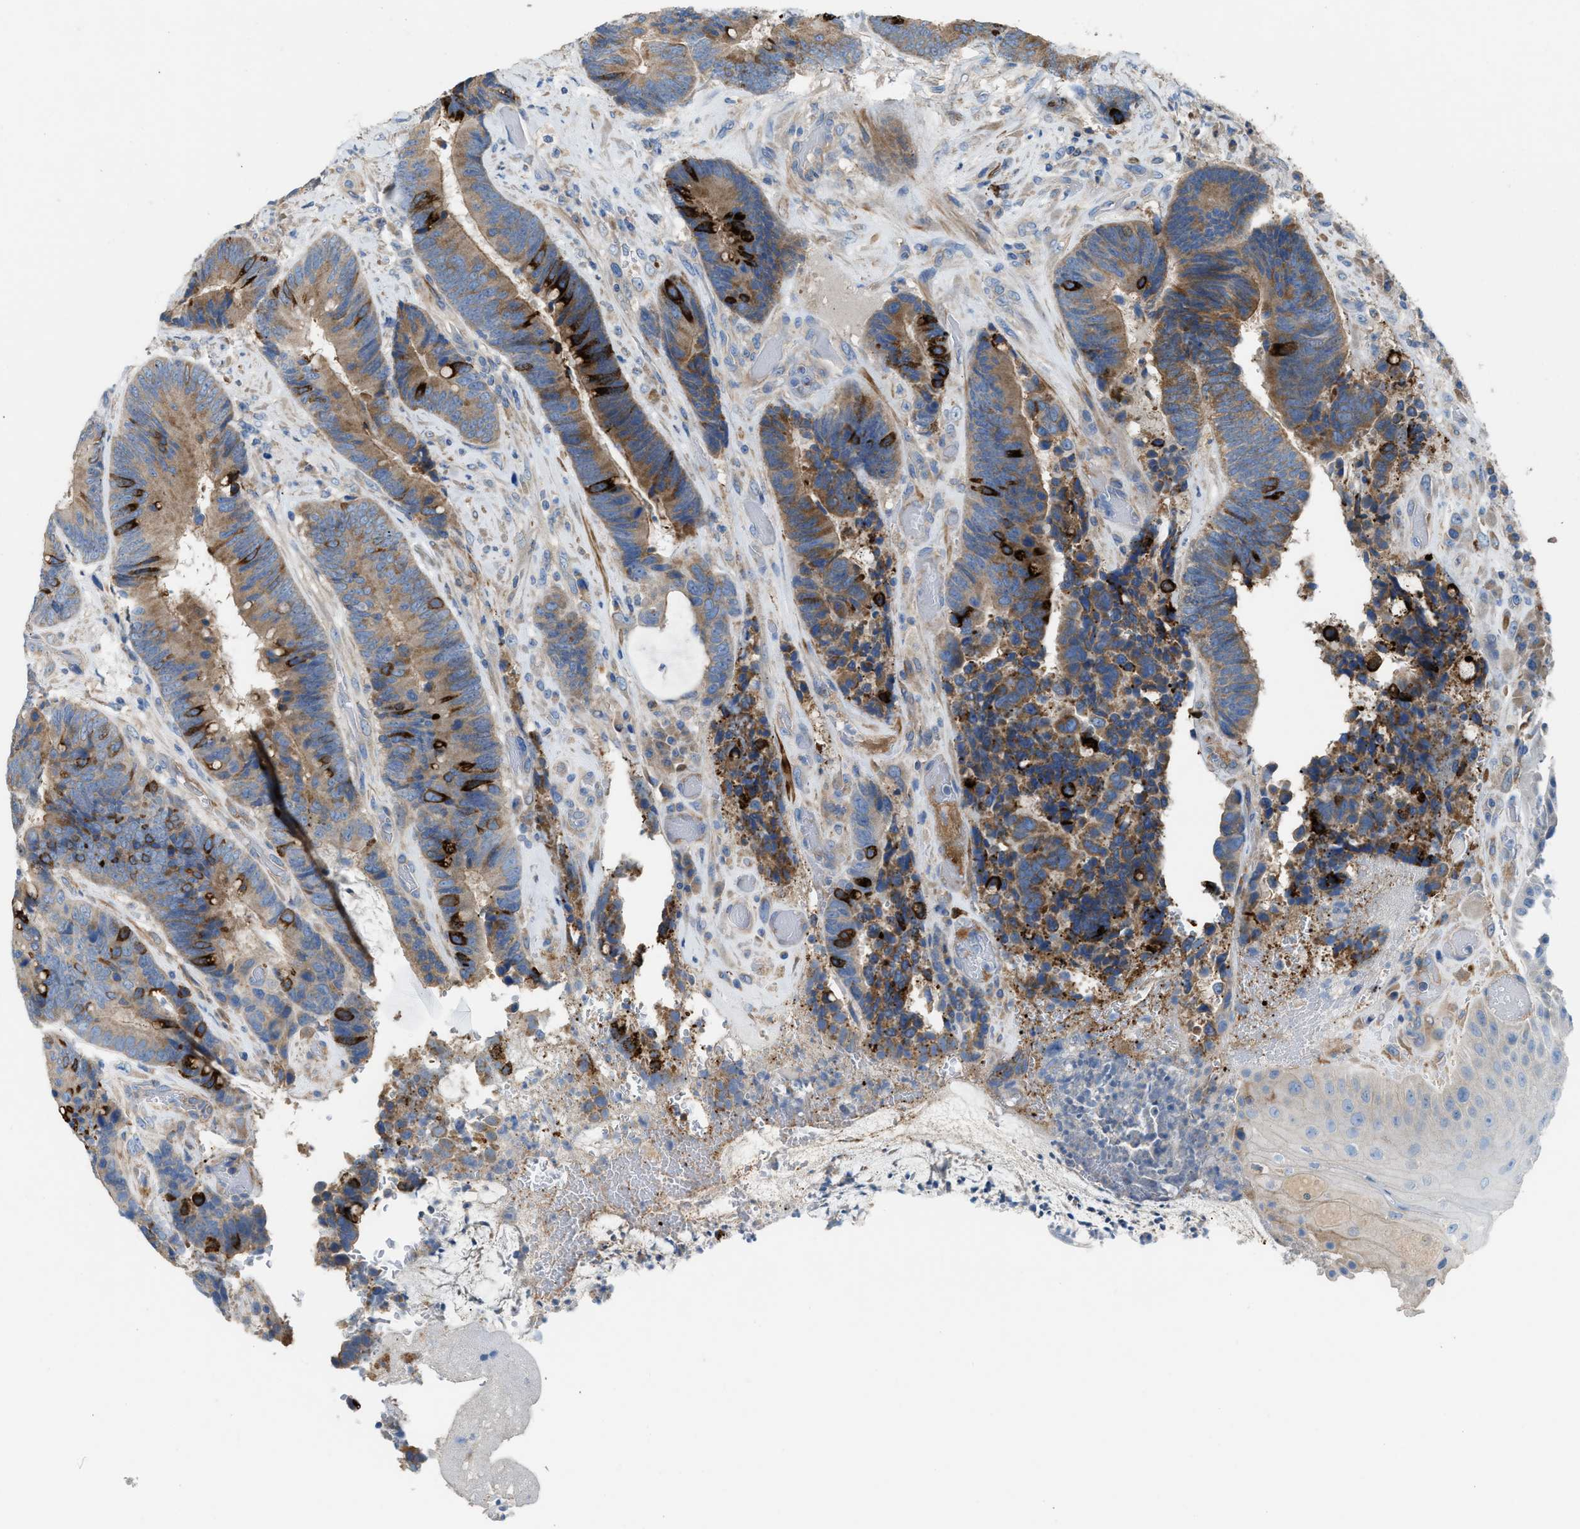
{"staining": {"intensity": "strong", "quantity": "25%-75%", "location": "cytoplasmic/membranous"}, "tissue": "colorectal cancer", "cell_type": "Tumor cells", "image_type": "cancer", "snomed": [{"axis": "morphology", "description": "Adenocarcinoma, NOS"}, {"axis": "topography", "description": "Rectum"}, {"axis": "topography", "description": "Anal"}], "caption": "Protein expression analysis of colorectal cancer displays strong cytoplasmic/membranous staining in about 25%-75% of tumor cells. (brown staining indicates protein expression, while blue staining denotes nuclei).", "gene": "AOAH", "patient": {"sex": "female", "age": 89}}